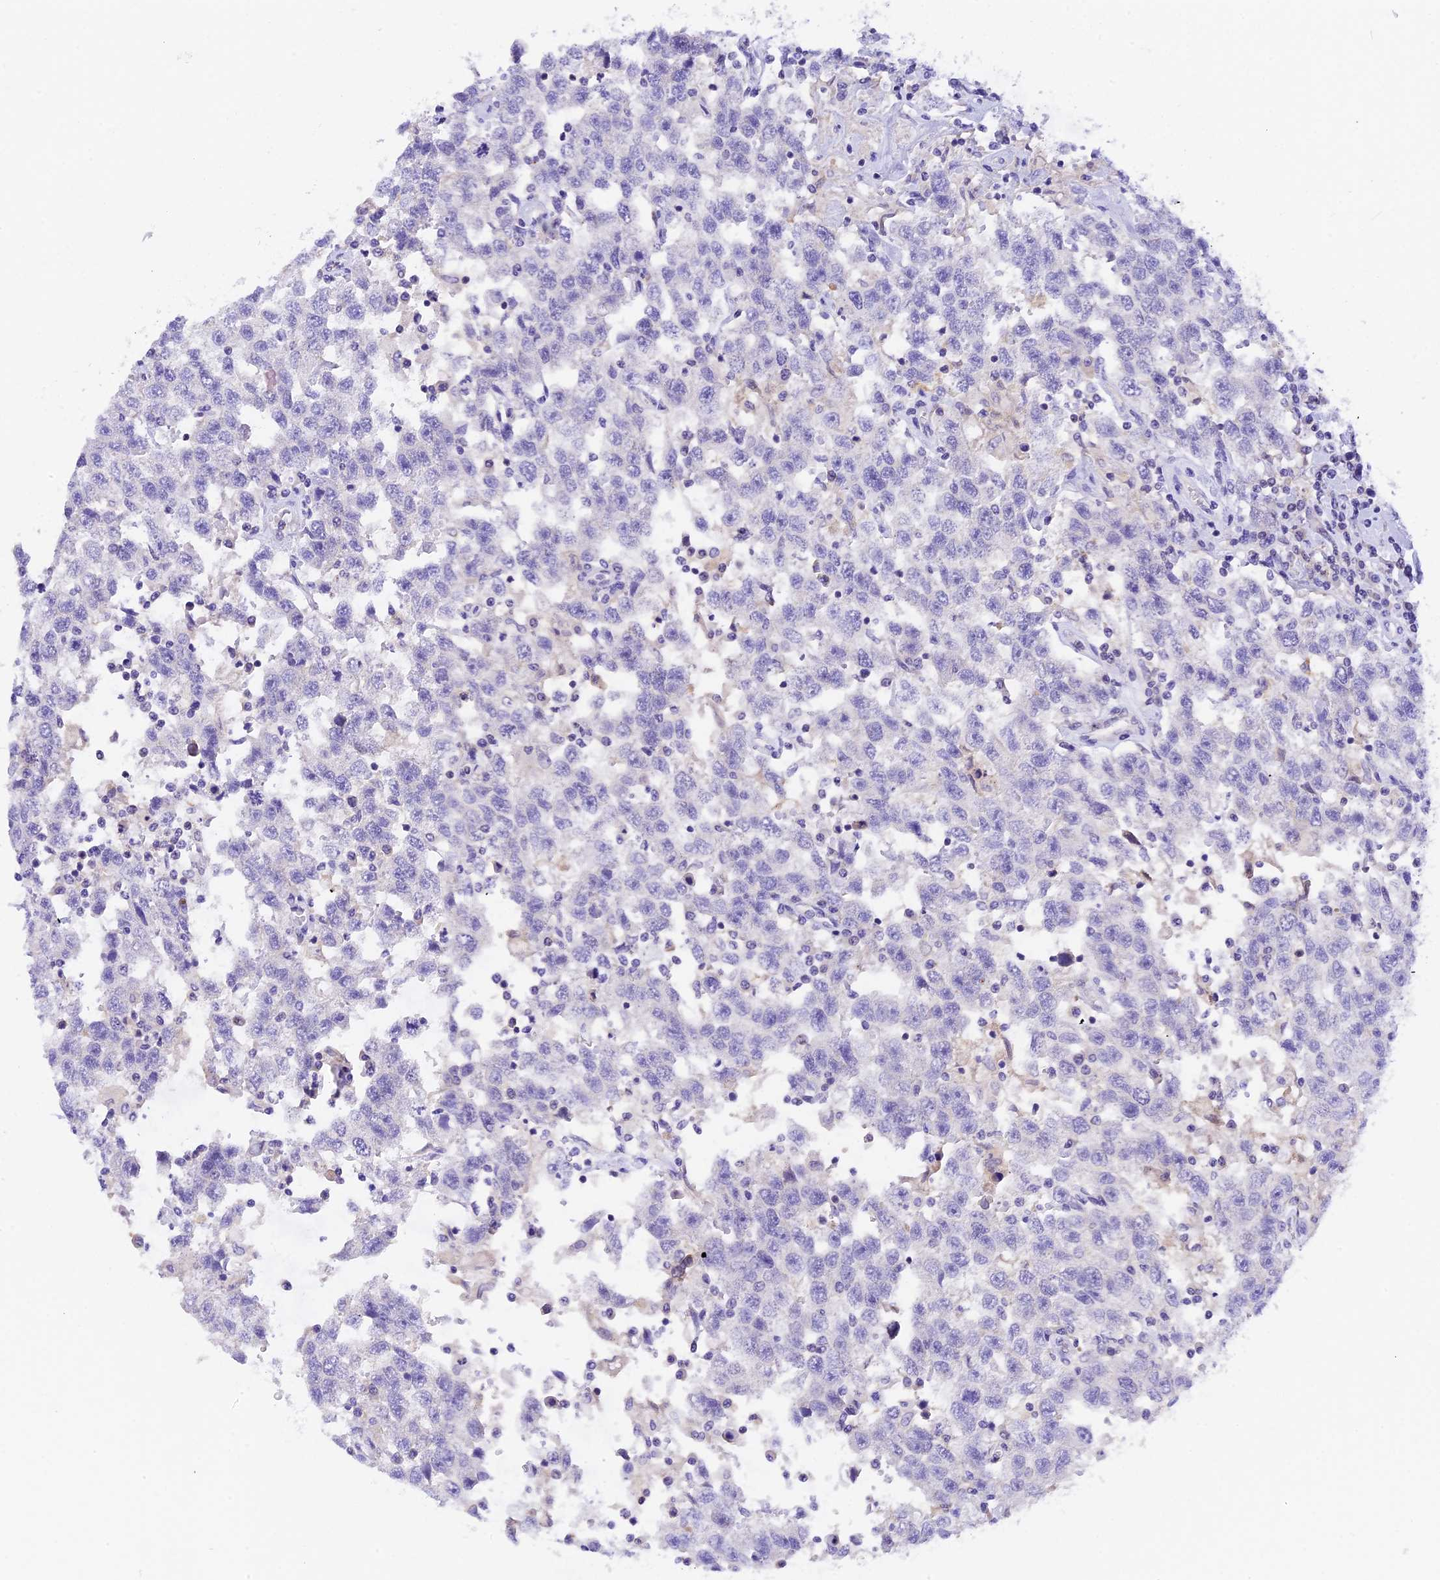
{"staining": {"intensity": "negative", "quantity": "none", "location": "none"}, "tissue": "testis cancer", "cell_type": "Tumor cells", "image_type": "cancer", "snomed": [{"axis": "morphology", "description": "Seminoma, NOS"}, {"axis": "topography", "description": "Testis"}], "caption": "Tumor cells are negative for protein expression in human testis seminoma.", "gene": "COL6A5", "patient": {"sex": "male", "age": 41}}